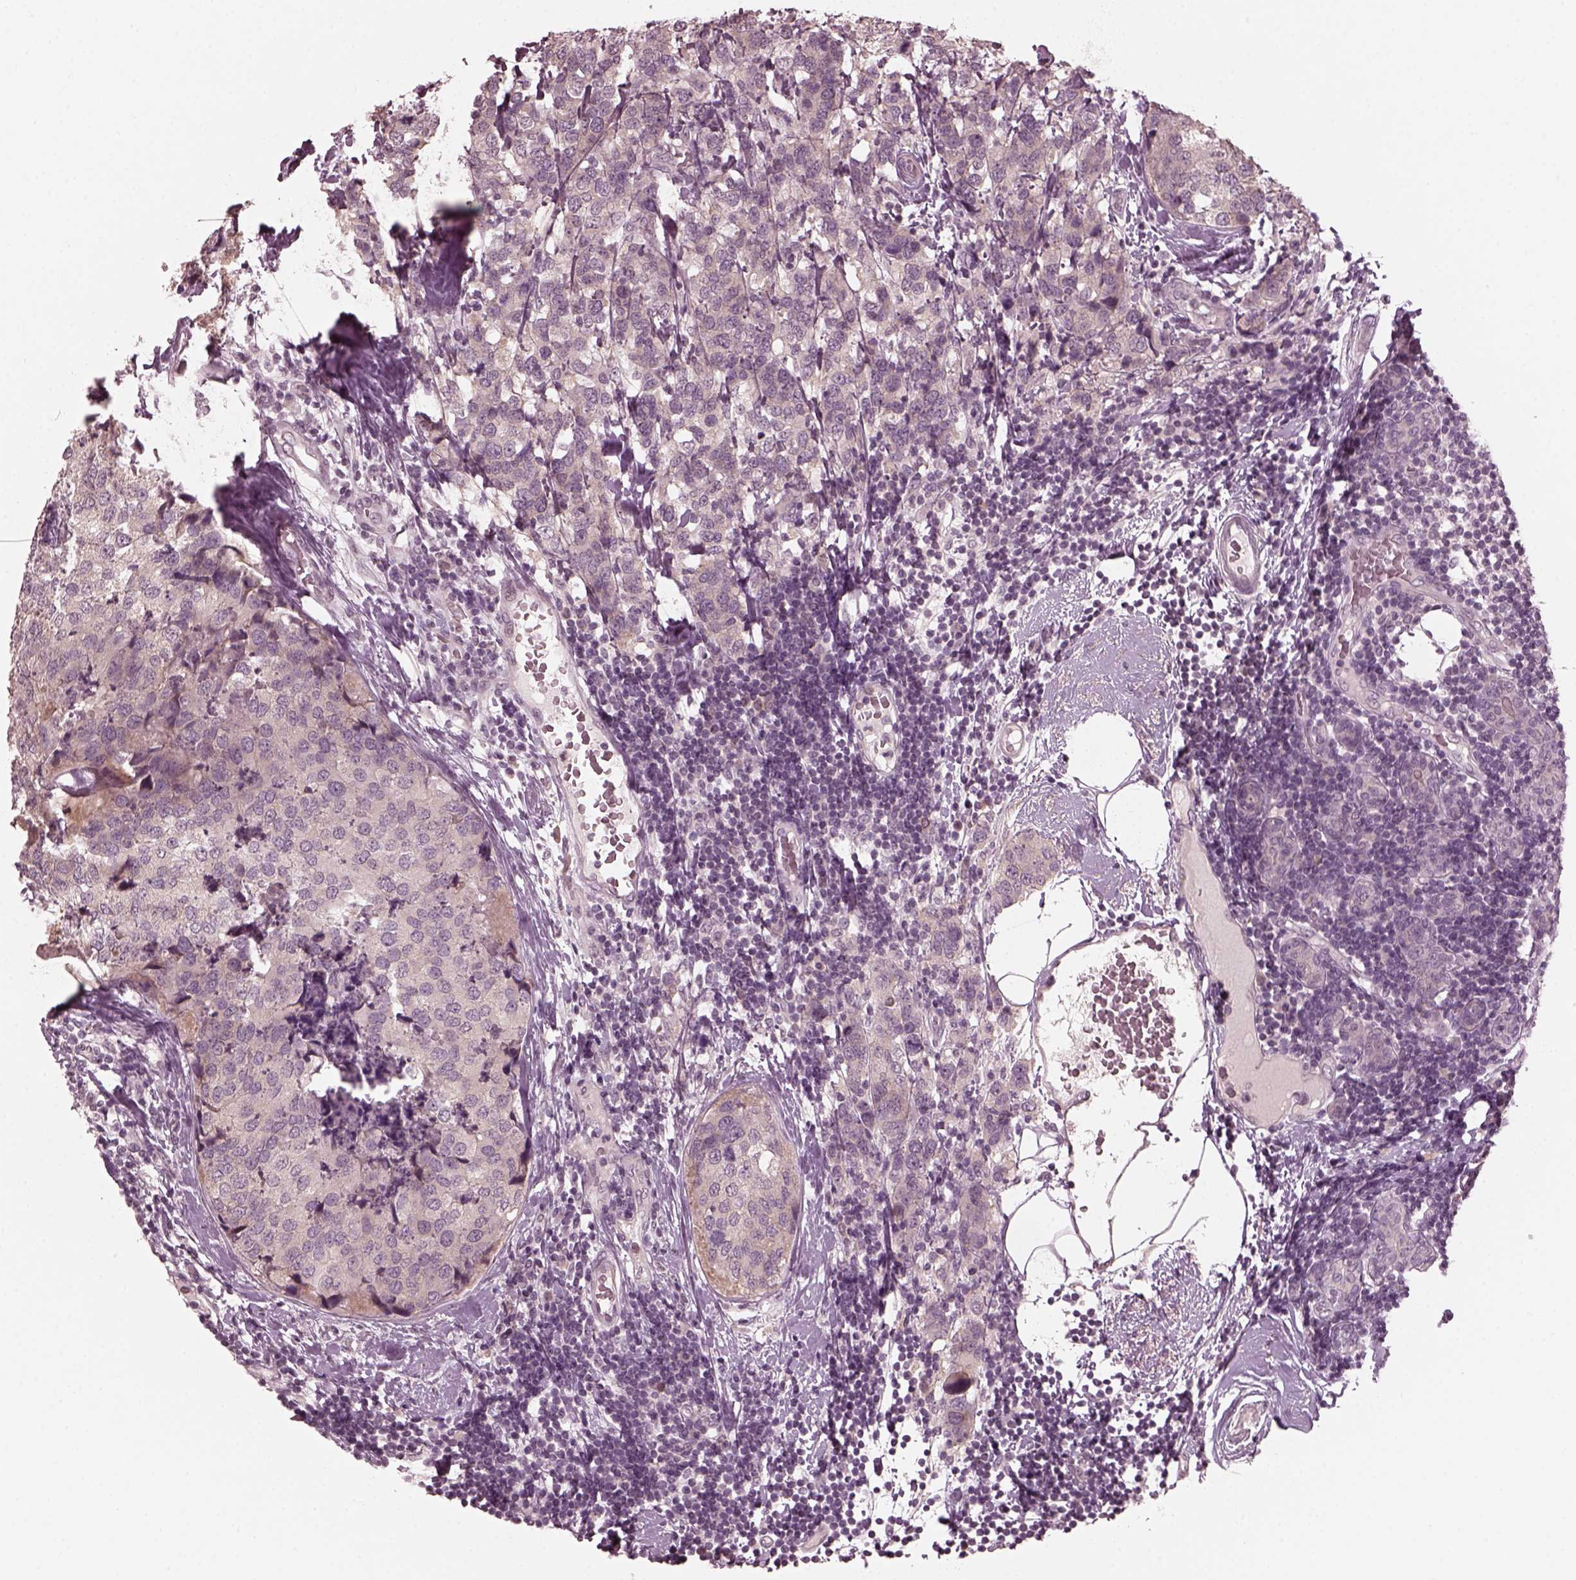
{"staining": {"intensity": "negative", "quantity": "none", "location": "none"}, "tissue": "breast cancer", "cell_type": "Tumor cells", "image_type": "cancer", "snomed": [{"axis": "morphology", "description": "Lobular carcinoma"}, {"axis": "topography", "description": "Breast"}], "caption": "This histopathology image is of breast cancer stained with IHC to label a protein in brown with the nuclei are counter-stained blue. There is no positivity in tumor cells.", "gene": "RGS7", "patient": {"sex": "female", "age": 59}}